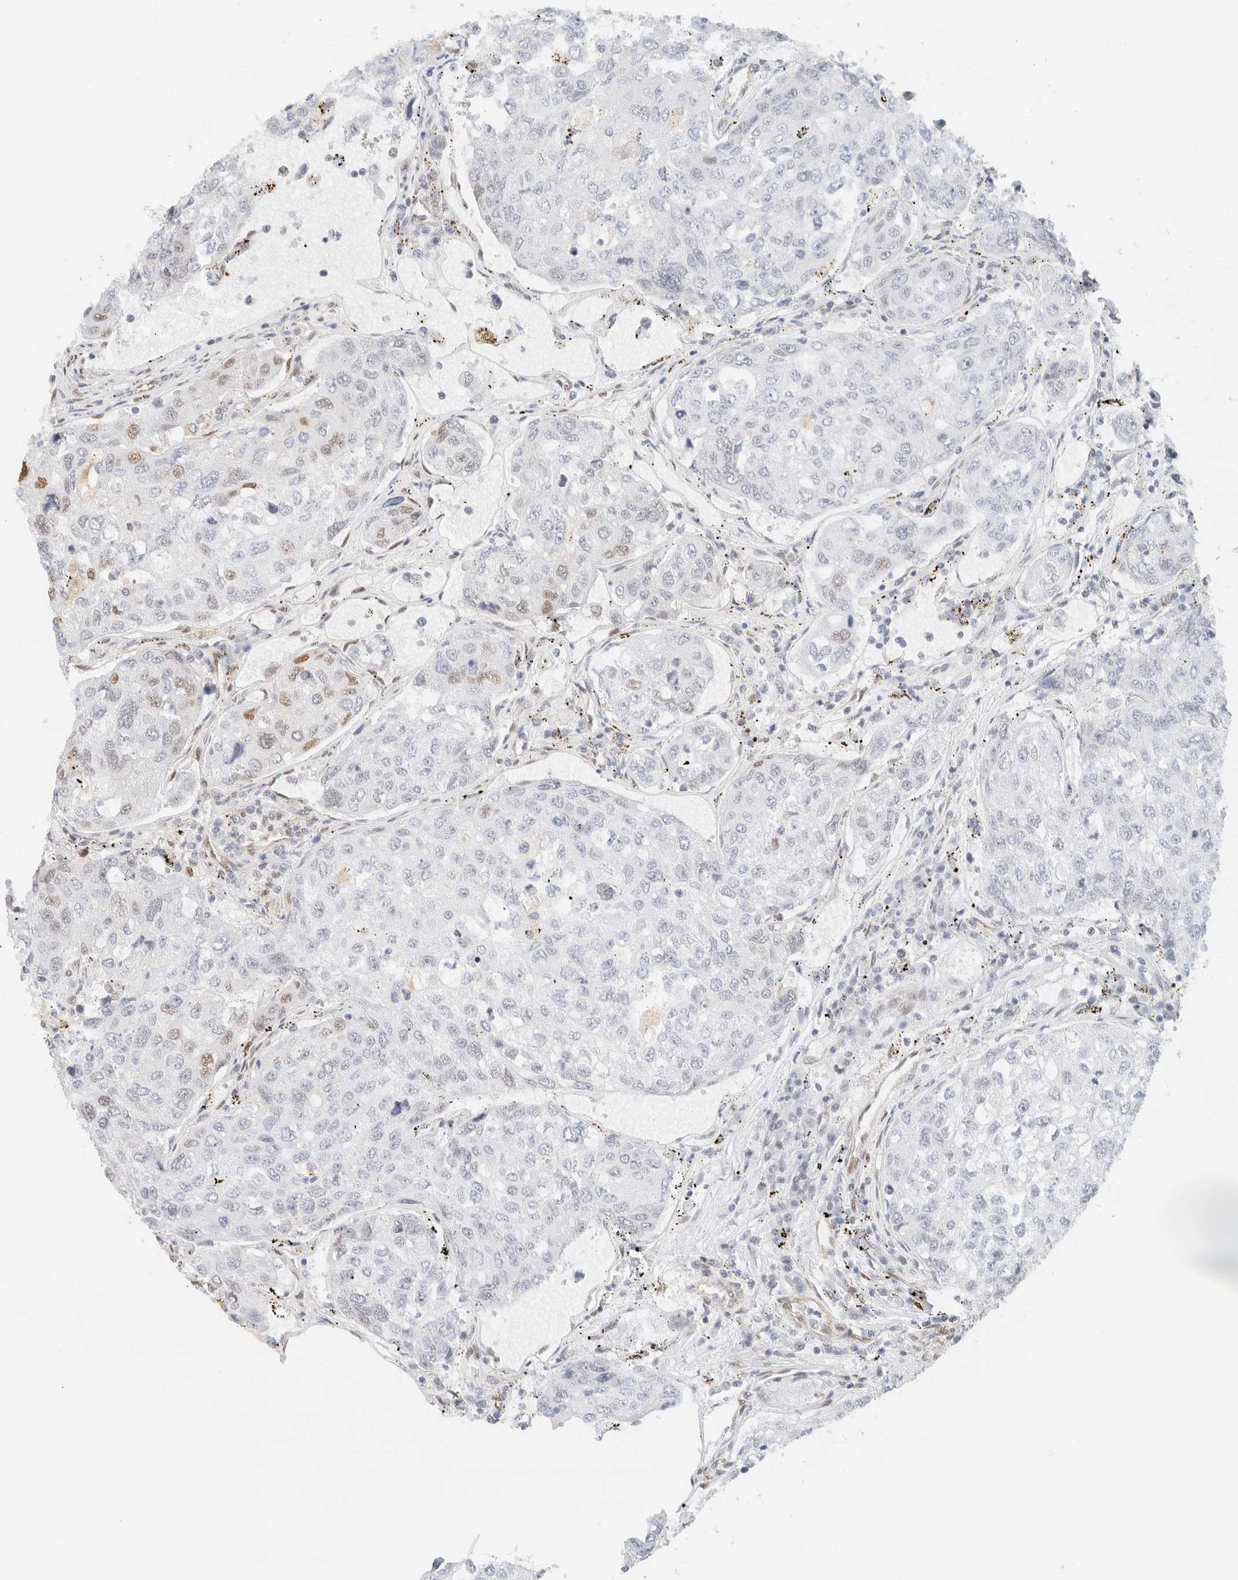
{"staining": {"intensity": "moderate", "quantity": "25%-75%", "location": "nuclear"}, "tissue": "urothelial cancer", "cell_type": "Tumor cells", "image_type": "cancer", "snomed": [{"axis": "morphology", "description": "Urothelial carcinoma, High grade"}, {"axis": "topography", "description": "Lymph node"}, {"axis": "topography", "description": "Urinary bladder"}], "caption": "A brown stain highlights moderate nuclear positivity of a protein in human urothelial carcinoma (high-grade) tumor cells.", "gene": "ARID5A", "patient": {"sex": "male", "age": 51}}